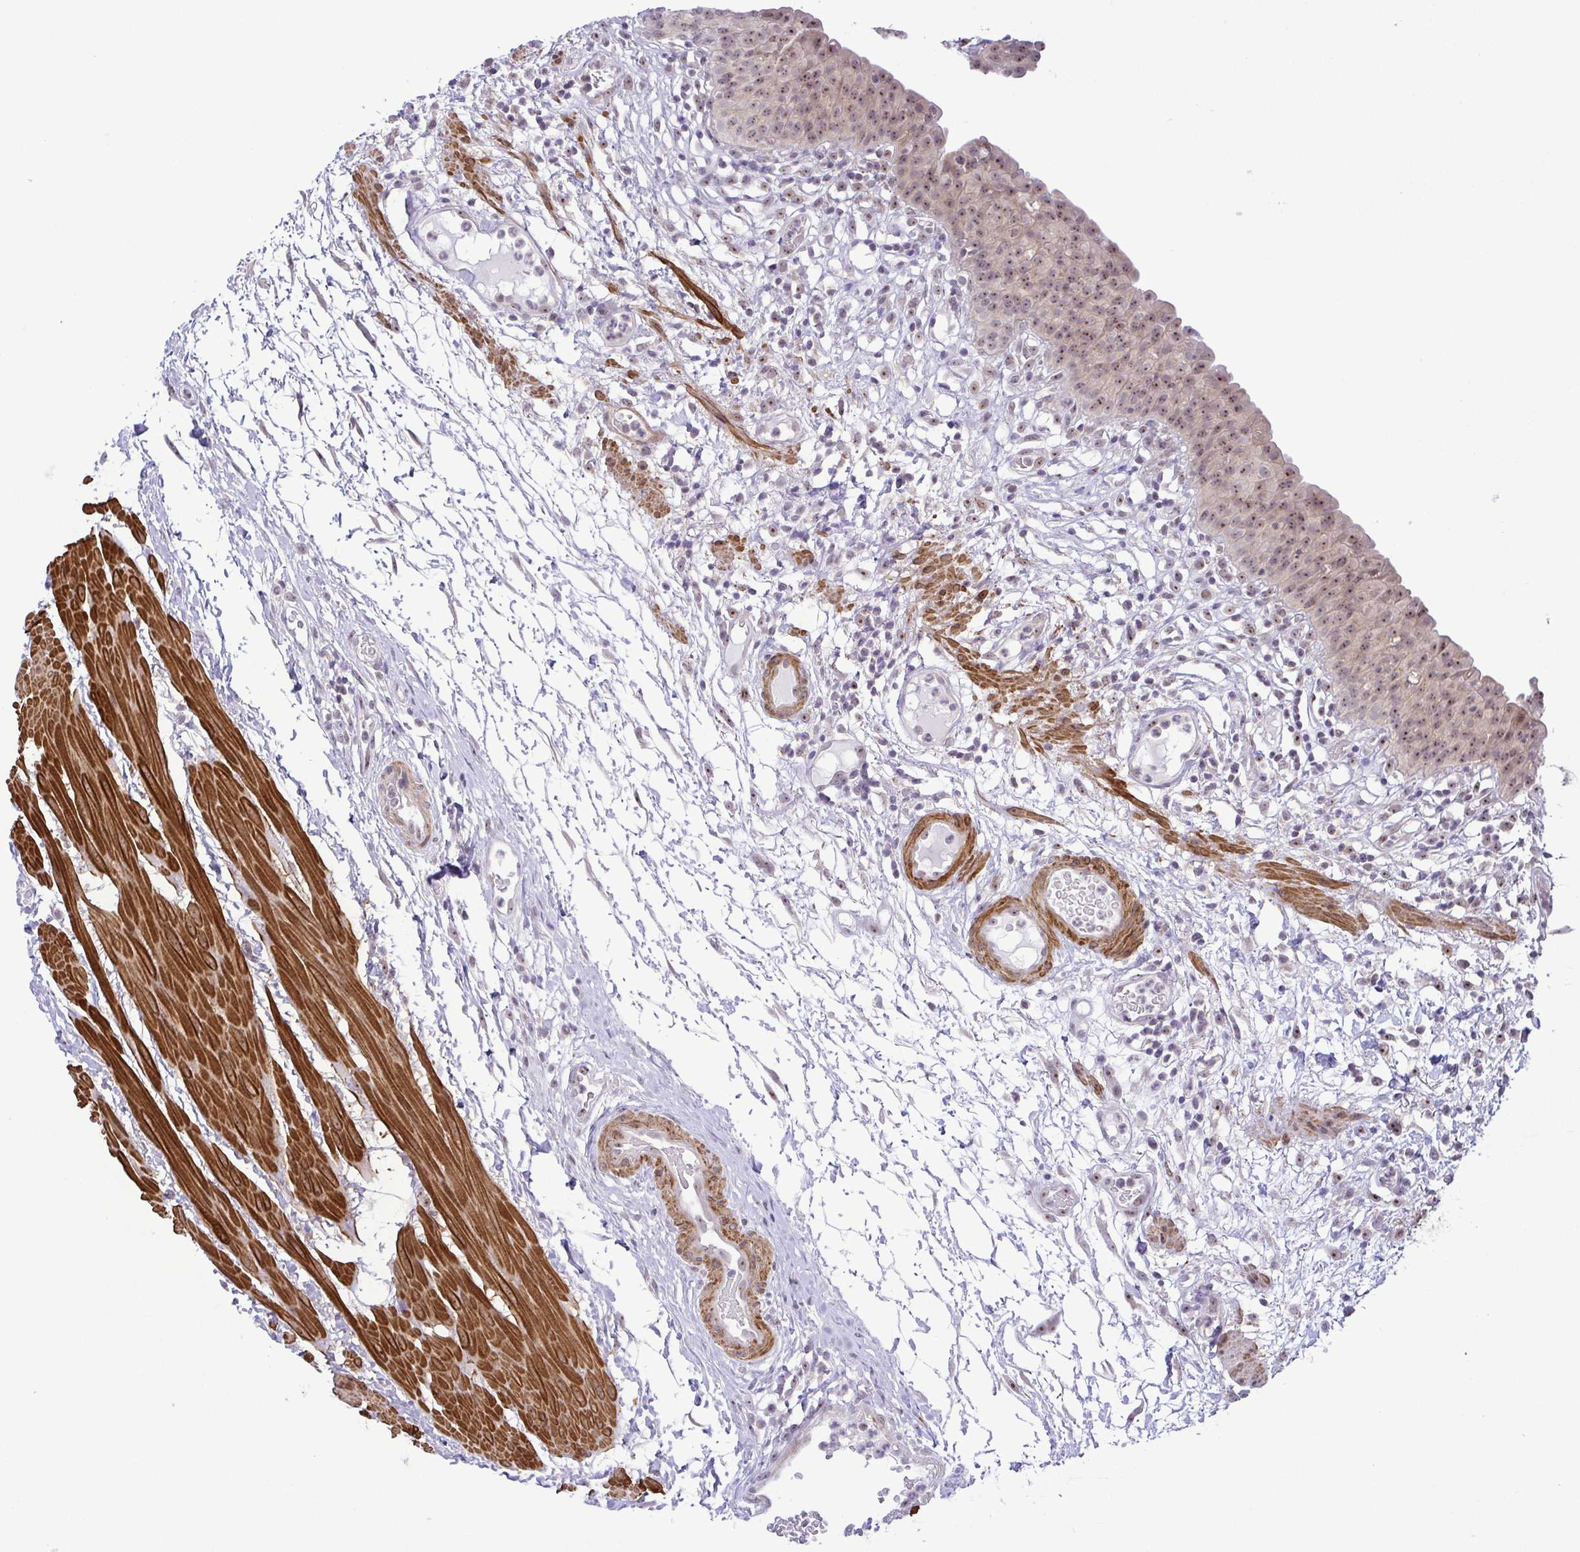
{"staining": {"intensity": "weak", "quantity": ">75%", "location": "cytoplasmic/membranous,nuclear"}, "tissue": "urinary bladder", "cell_type": "Urothelial cells", "image_type": "normal", "snomed": [{"axis": "morphology", "description": "Normal tissue, NOS"}, {"axis": "morphology", "description": "Inflammation, NOS"}, {"axis": "topography", "description": "Urinary bladder"}], "caption": "This photomicrograph demonstrates normal urinary bladder stained with immunohistochemistry (IHC) to label a protein in brown. The cytoplasmic/membranous,nuclear of urothelial cells show weak positivity for the protein. Nuclei are counter-stained blue.", "gene": "RSL24D1", "patient": {"sex": "male", "age": 57}}